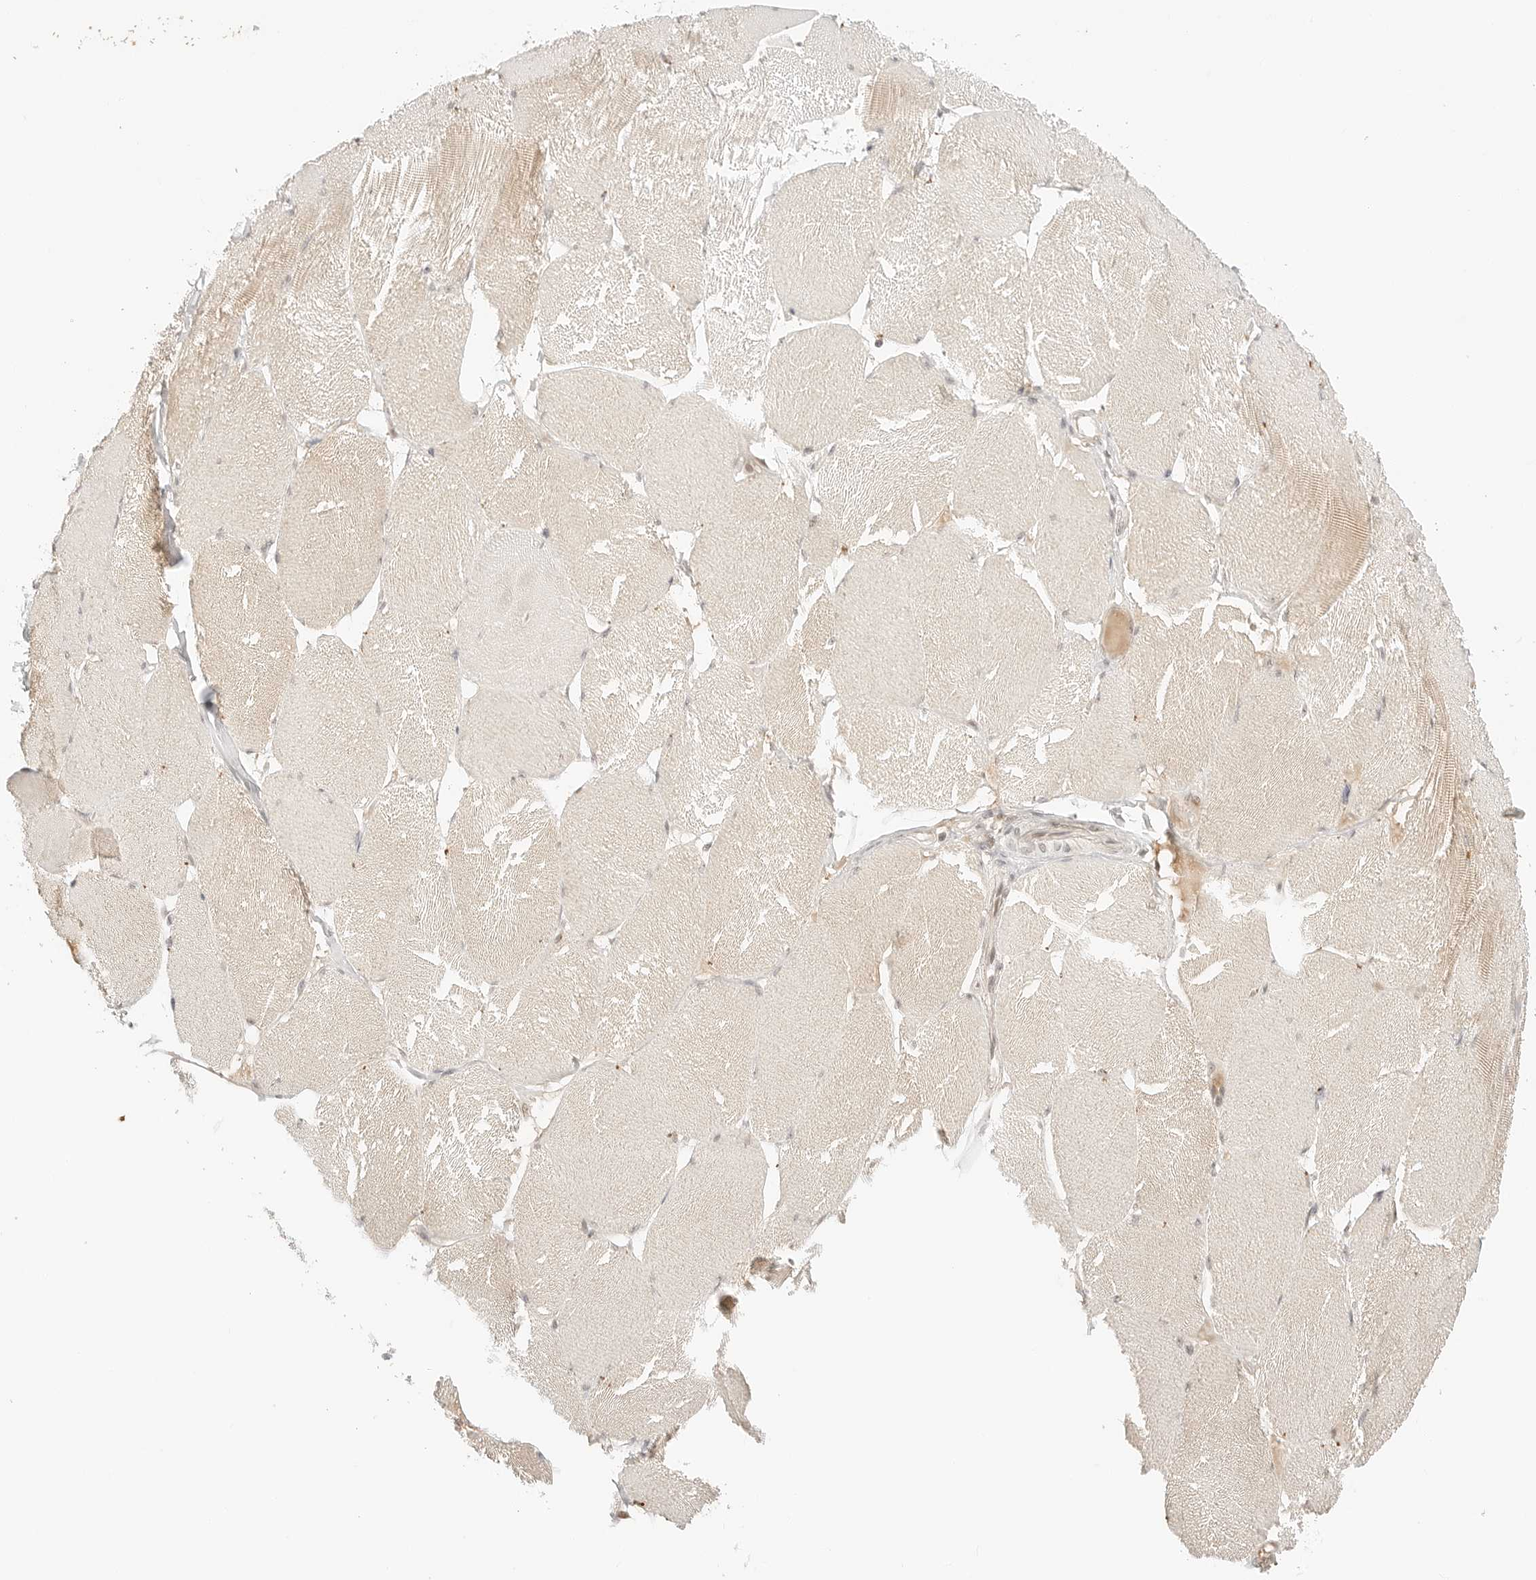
{"staining": {"intensity": "weak", "quantity": "25%-75%", "location": "cytoplasmic/membranous"}, "tissue": "skeletal muscle", "cell_type": "Myocytes", "image_type": "normal", "snomed": [{"axis": "morphology", "description": "Normal tissue, NOS"}, {"axis": "topography", "description": "Skin"}, {"axis": "topography", "description": "Skeletal muscle"}], "caption": "Immunohistochemistry (IHC) image of benign skeletal muscle: human skeletal muscle stained using immunohistochemistry shows low levels of weak protein expression localized specifically in the cytoplasmic/membranous of myocytes, appearing as a cytoplasmic/membranous brown color.", "gene": "RPS6KL1", "patient": {"sex": "male", "age": 83}}